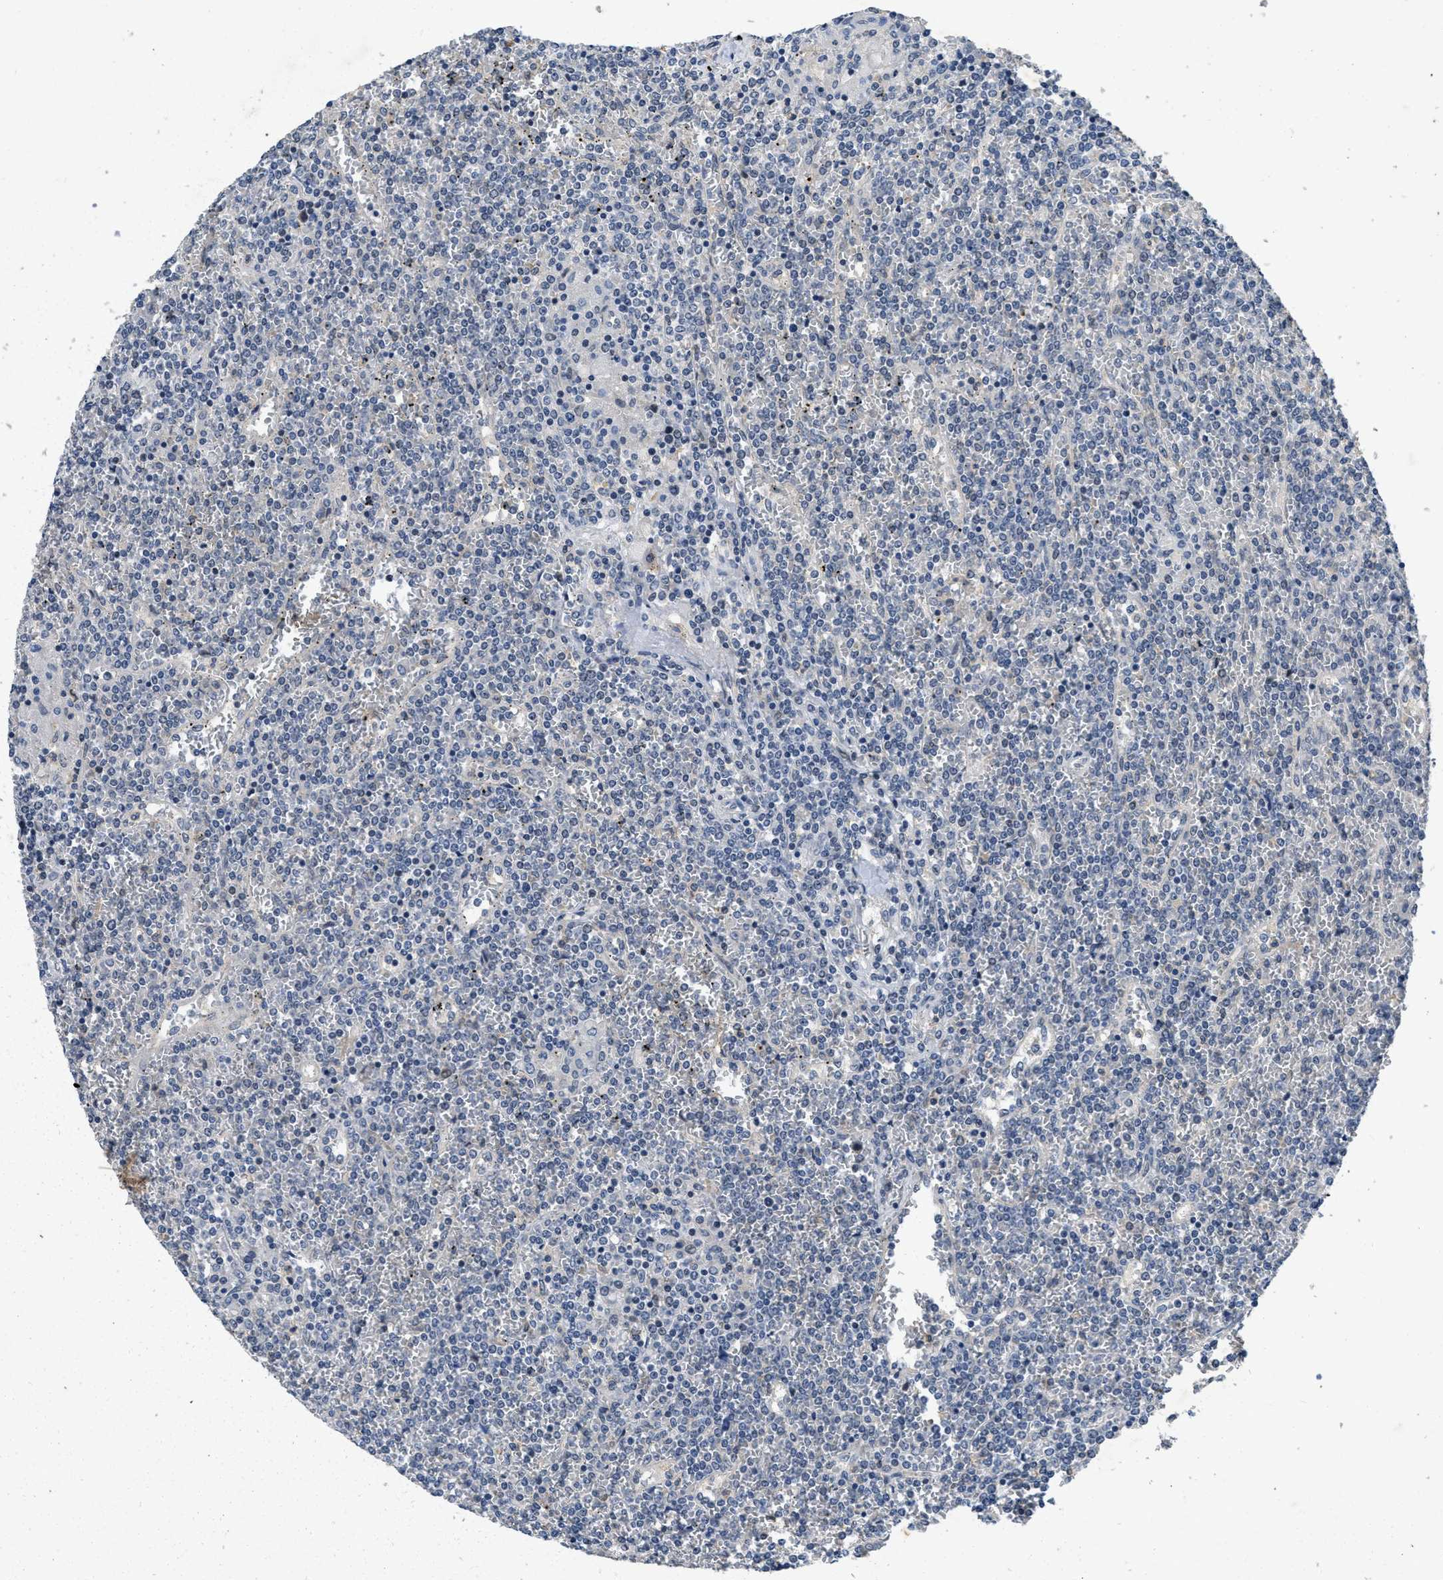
{"staining": {"intensity": "negative", "quantity": "none", "location": "none"}, "tissue": "lymphoma", "cell_type": "Tumor cells", "image_type": "cancer", "snomed": [{"axis": "morphology", "description": "Malignant lymphoma, non-Hodgkin's type, Low grade"}, {"axis": "topography", "description": "Spleen"}], "caption": "Immunohistochemistry (IHC) micrograph of human low-grade malignant lymphoma, non-Hodgkin's type stained for a protein (brown), which reveals no expression in tumor cells.", "gene": "PAPOLG", "patient": {"sex": "female", "age": 19}}